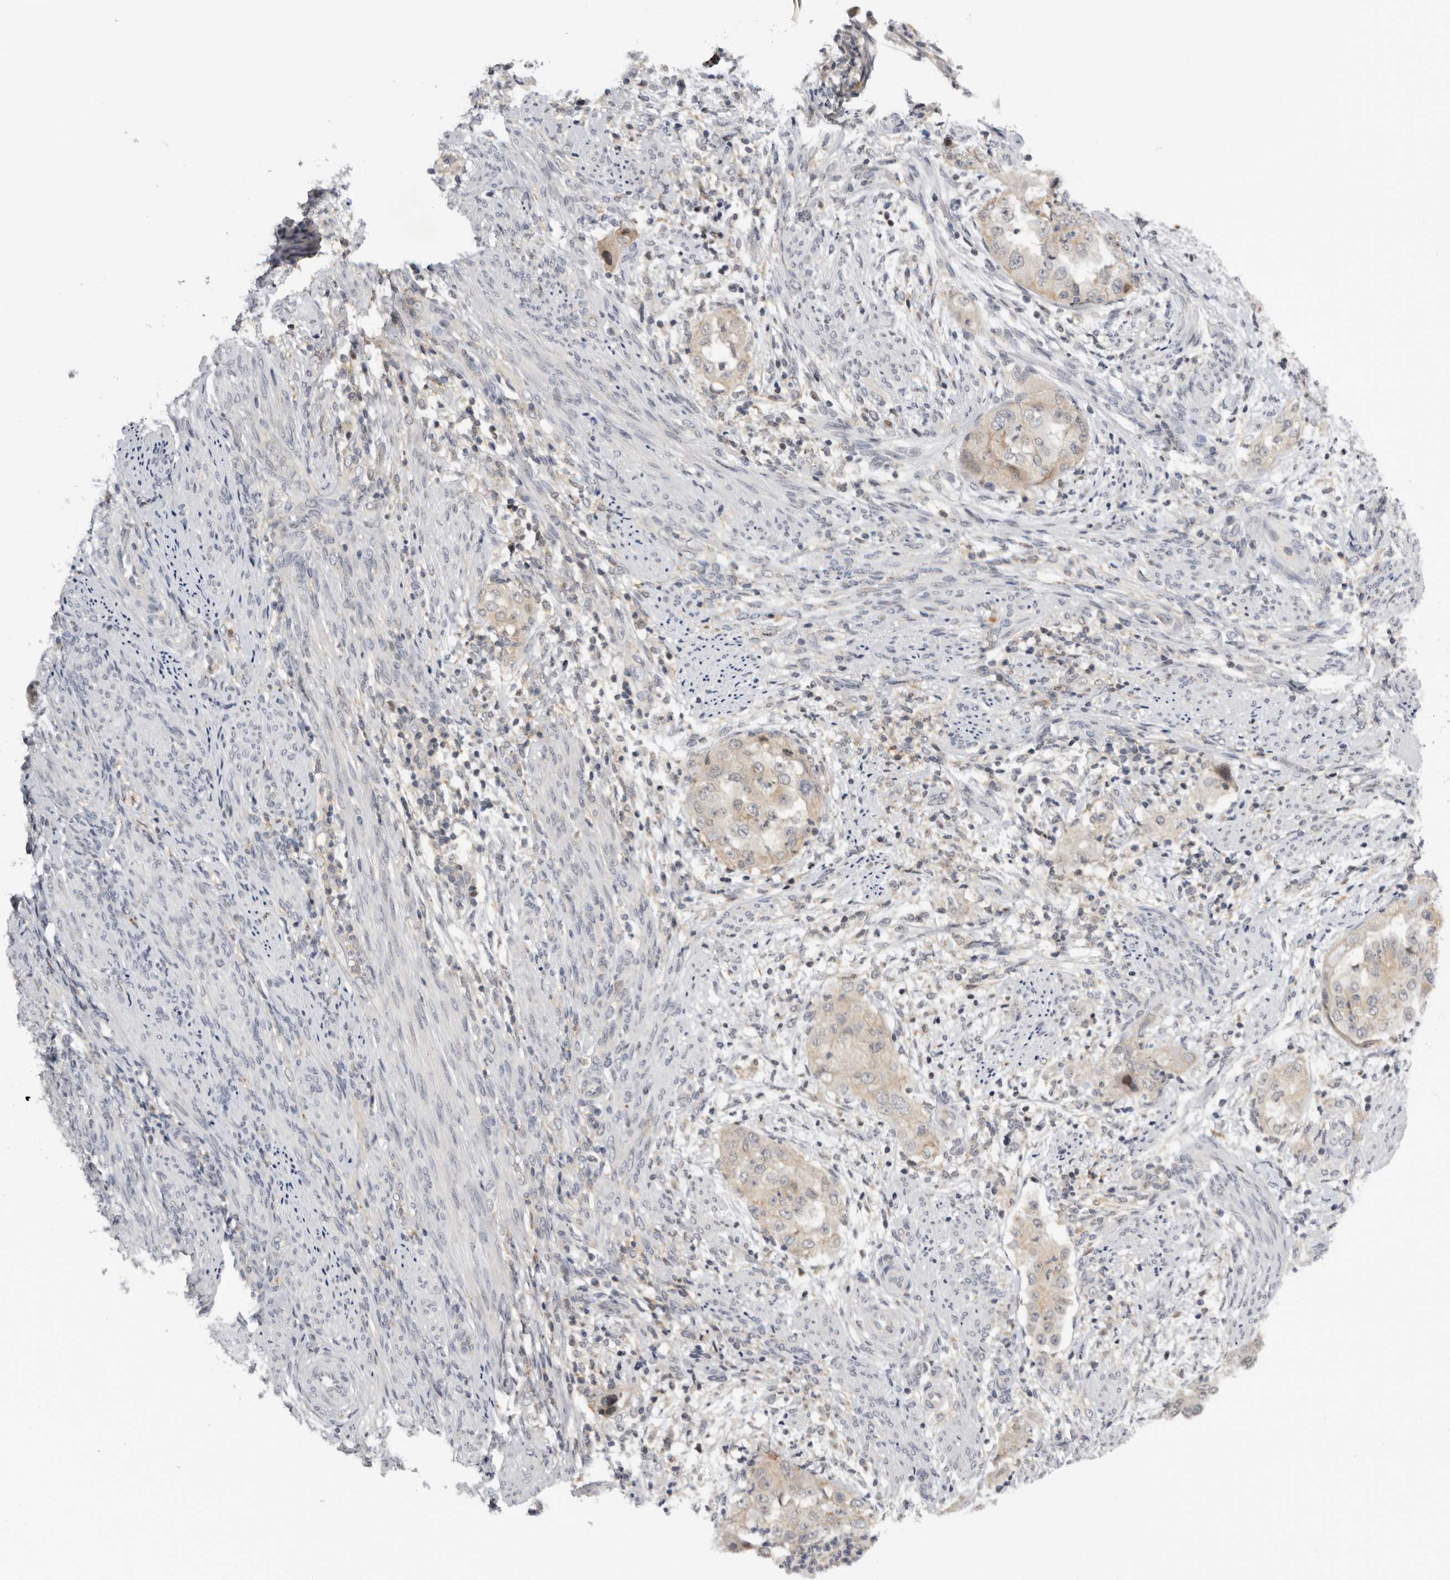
{"staining": {"intensity": "weak", "quantity": "<25%", "location": "cytoplasmic/membranous"}, "tissue": "endometrial cancer", "cell_type": "Tumor cells", "image_type": "cancer", "snomed": [{"axis": "morphology", "description": "Adenocarcinoma, NOS"}, {"axis": "topography", "description": "Endometrium"}], "caption": "Immunohistochemistry of endometrial cancer shows no expression in tumor cells.", "gene": "KIF2B", "patient": {"sex": "female", "age": 85}}